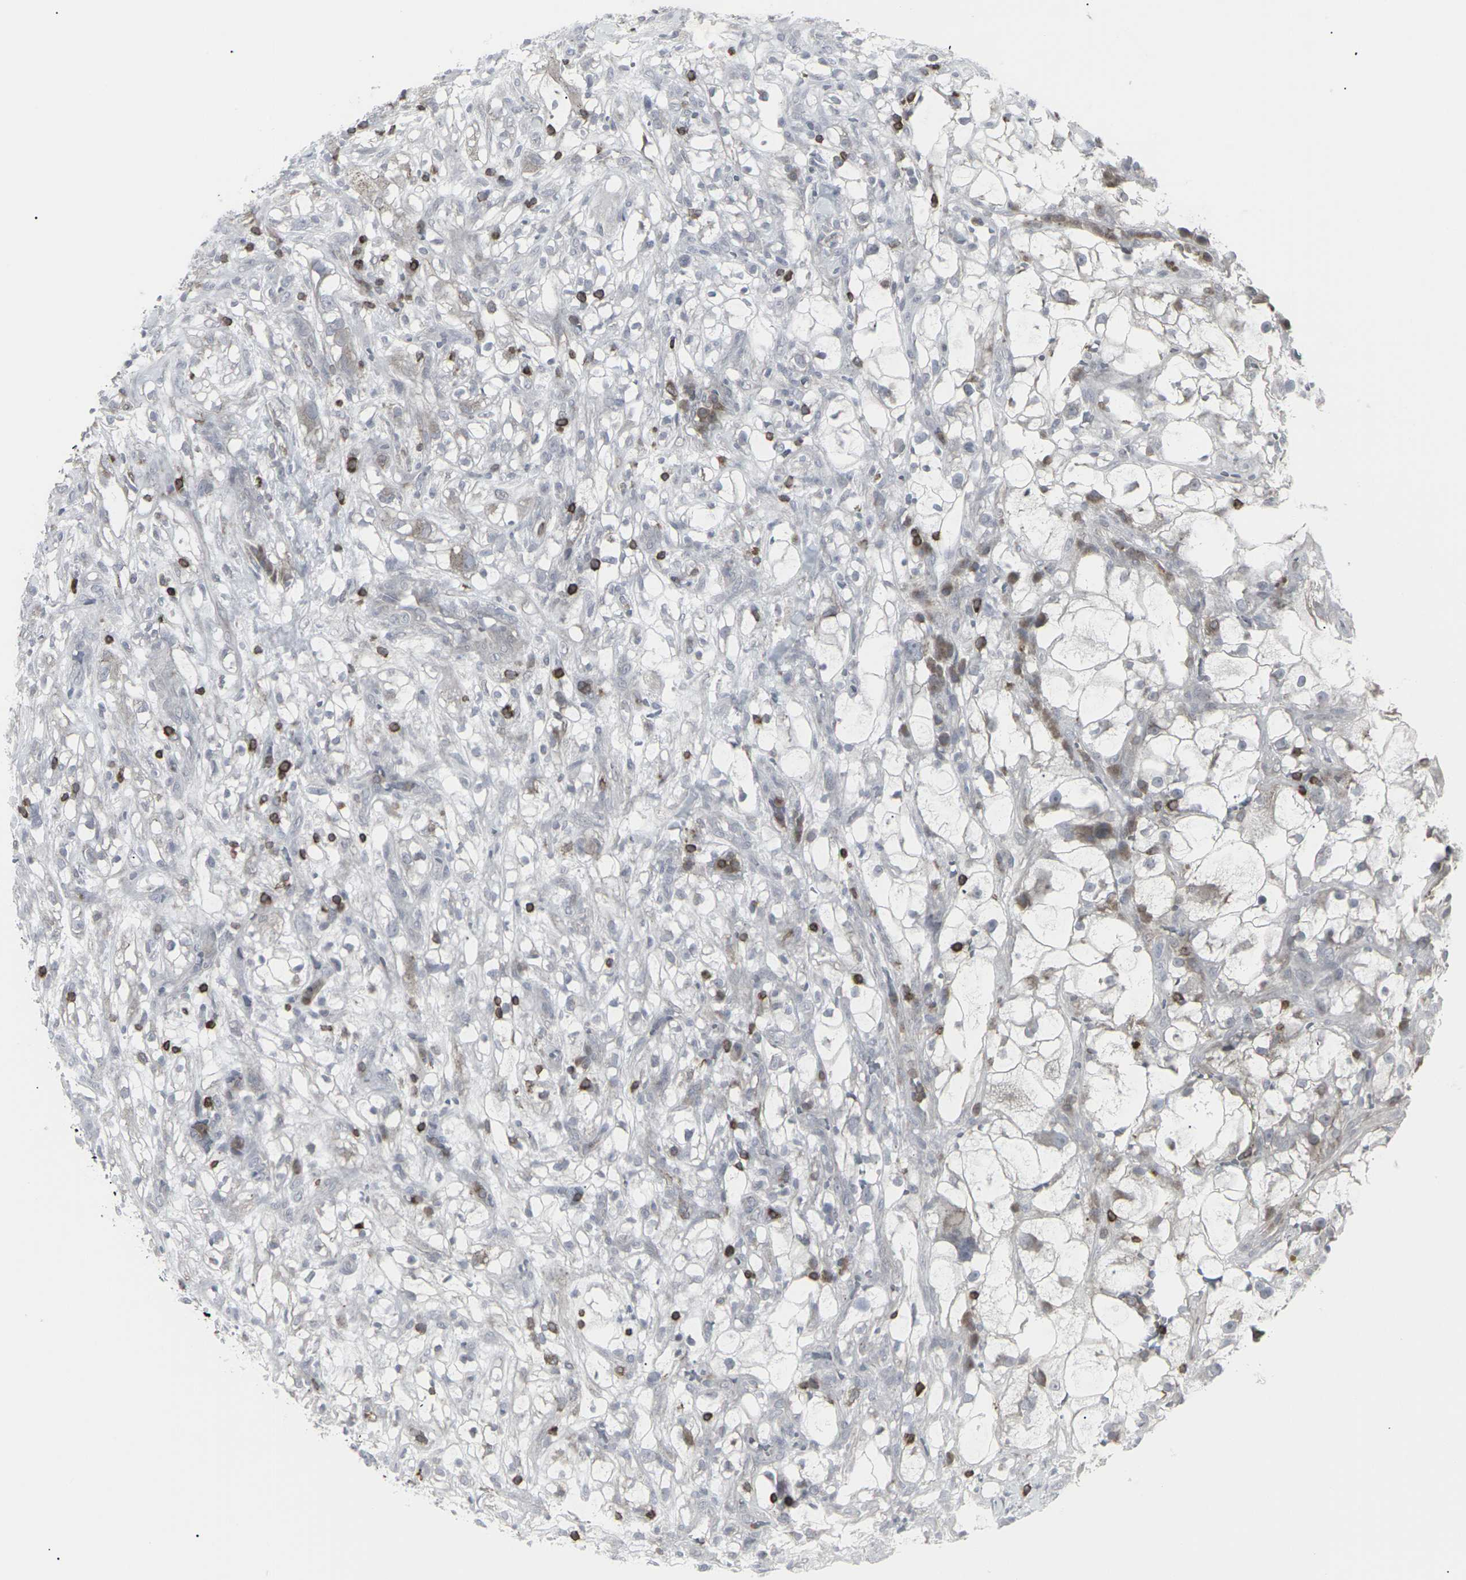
{"staining": {"intensity": "negative", "quantity": "none", "location": "none"}, "tissue": "renal cancer", "cell_type": "Tumor cells", "image_type": "cancer", "snomed": [{"axis": "morphology", "description": "Adenocarcinoma, NOS"}, {"axis": "topography", "description": "Kidney"}], "caption": "Renal adenocarcinoma was stained to show a protein in brown. There is no significant expression in tumor cells. (Stains: DAB immunohistochemistry with hematoxylin counter stain, Microscopy: brightfield microscopy at high magnification).", "gene": "APOBEC2", "patient": {"sex": "female", "age": 60}}